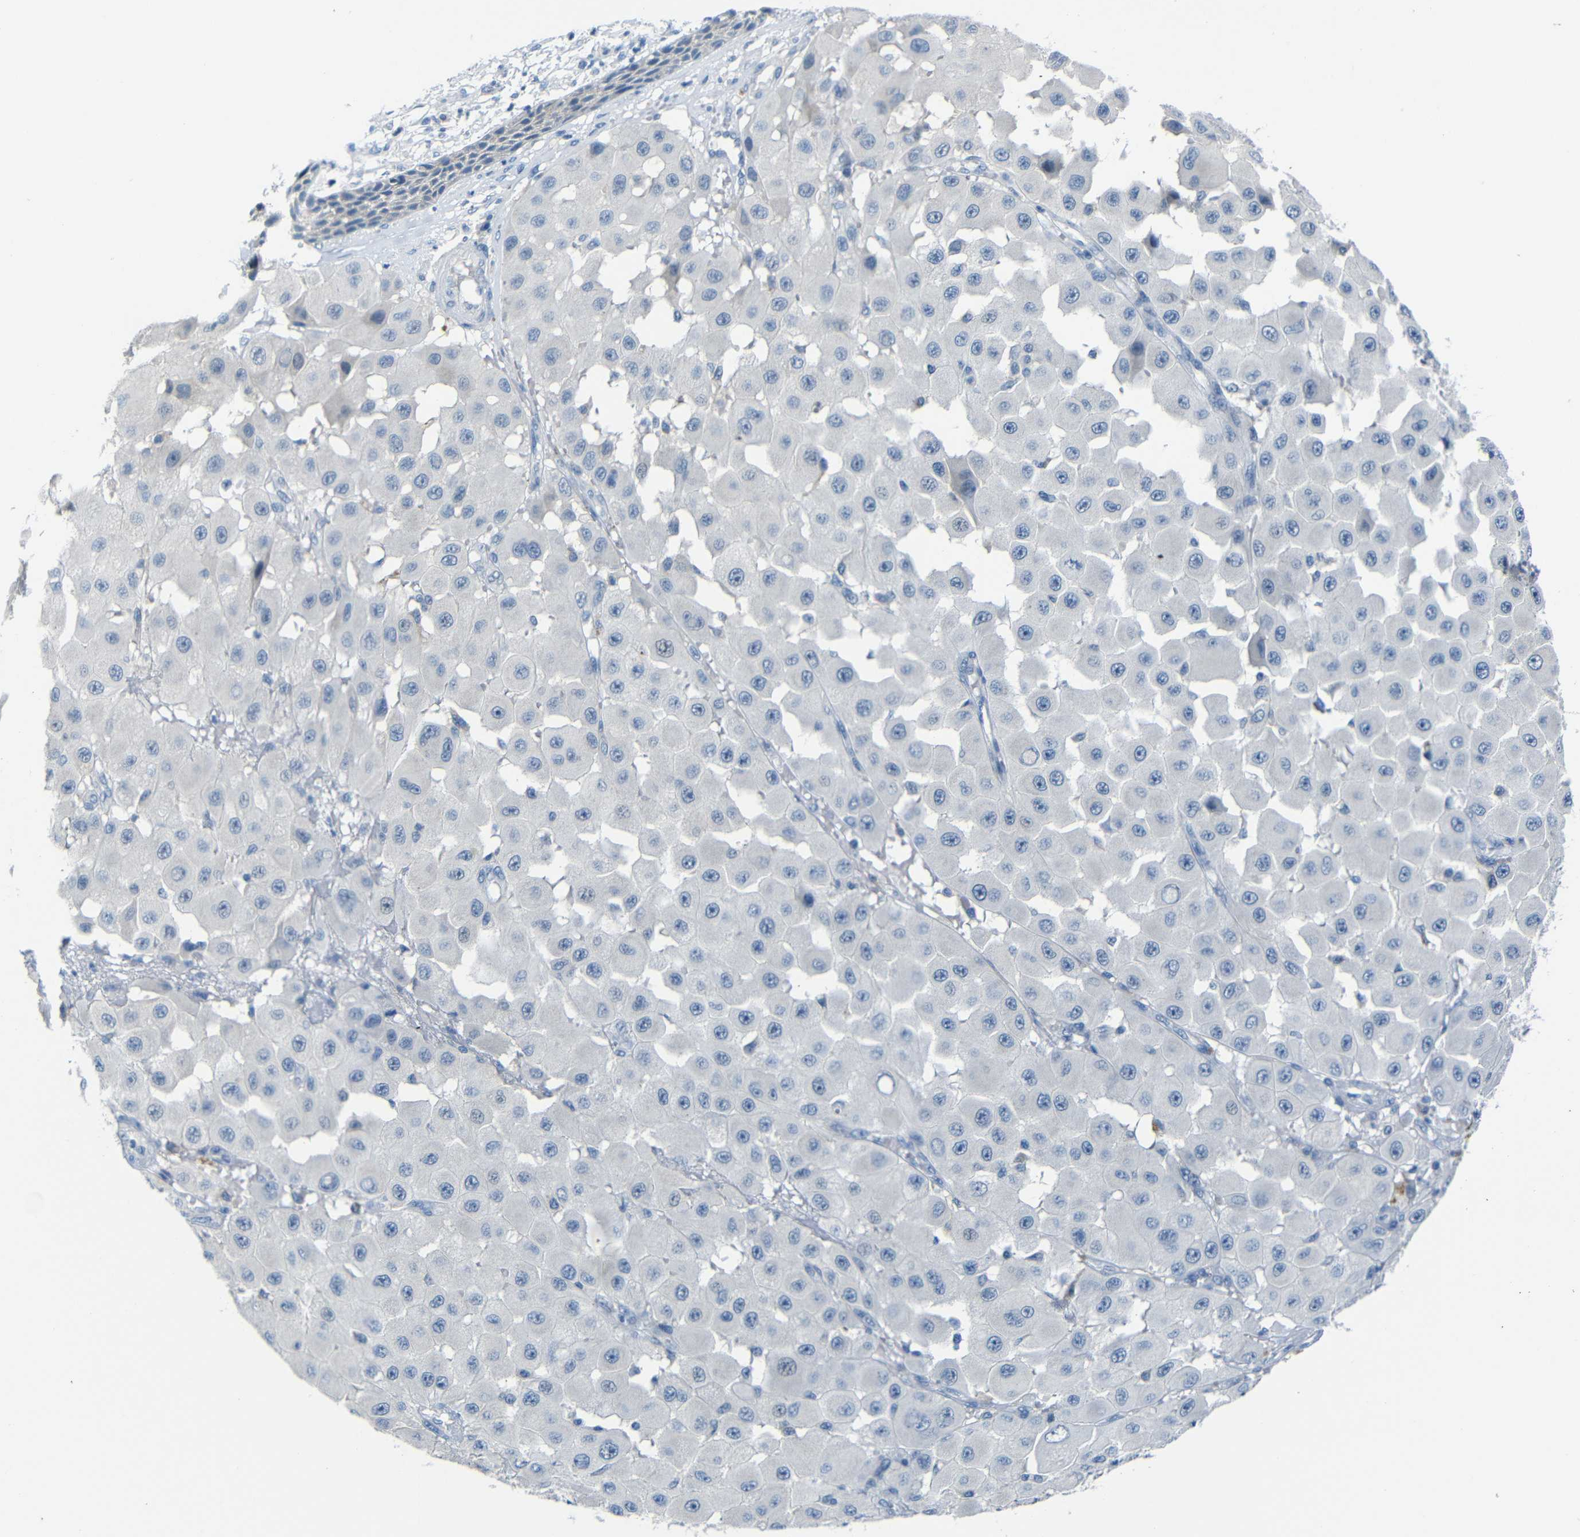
{"staining": {"intensity": "negative", "quantity": "none", "location": "none"}, "tissue": "melanoma", "cell_type": "Tumor cells", "image_type": "cancer", "snomed": [{"axis": "morphology", "description": "Malignant melanoma, NOS"}, {"axis": "topography", "description": "Skin"}], "caption": "A photomicrograph of melanoma stained for a protein demonstrates no brown staining in tumor cells.", "gene": "ANK3", "patient": {"sex": "female", "age": 81}}